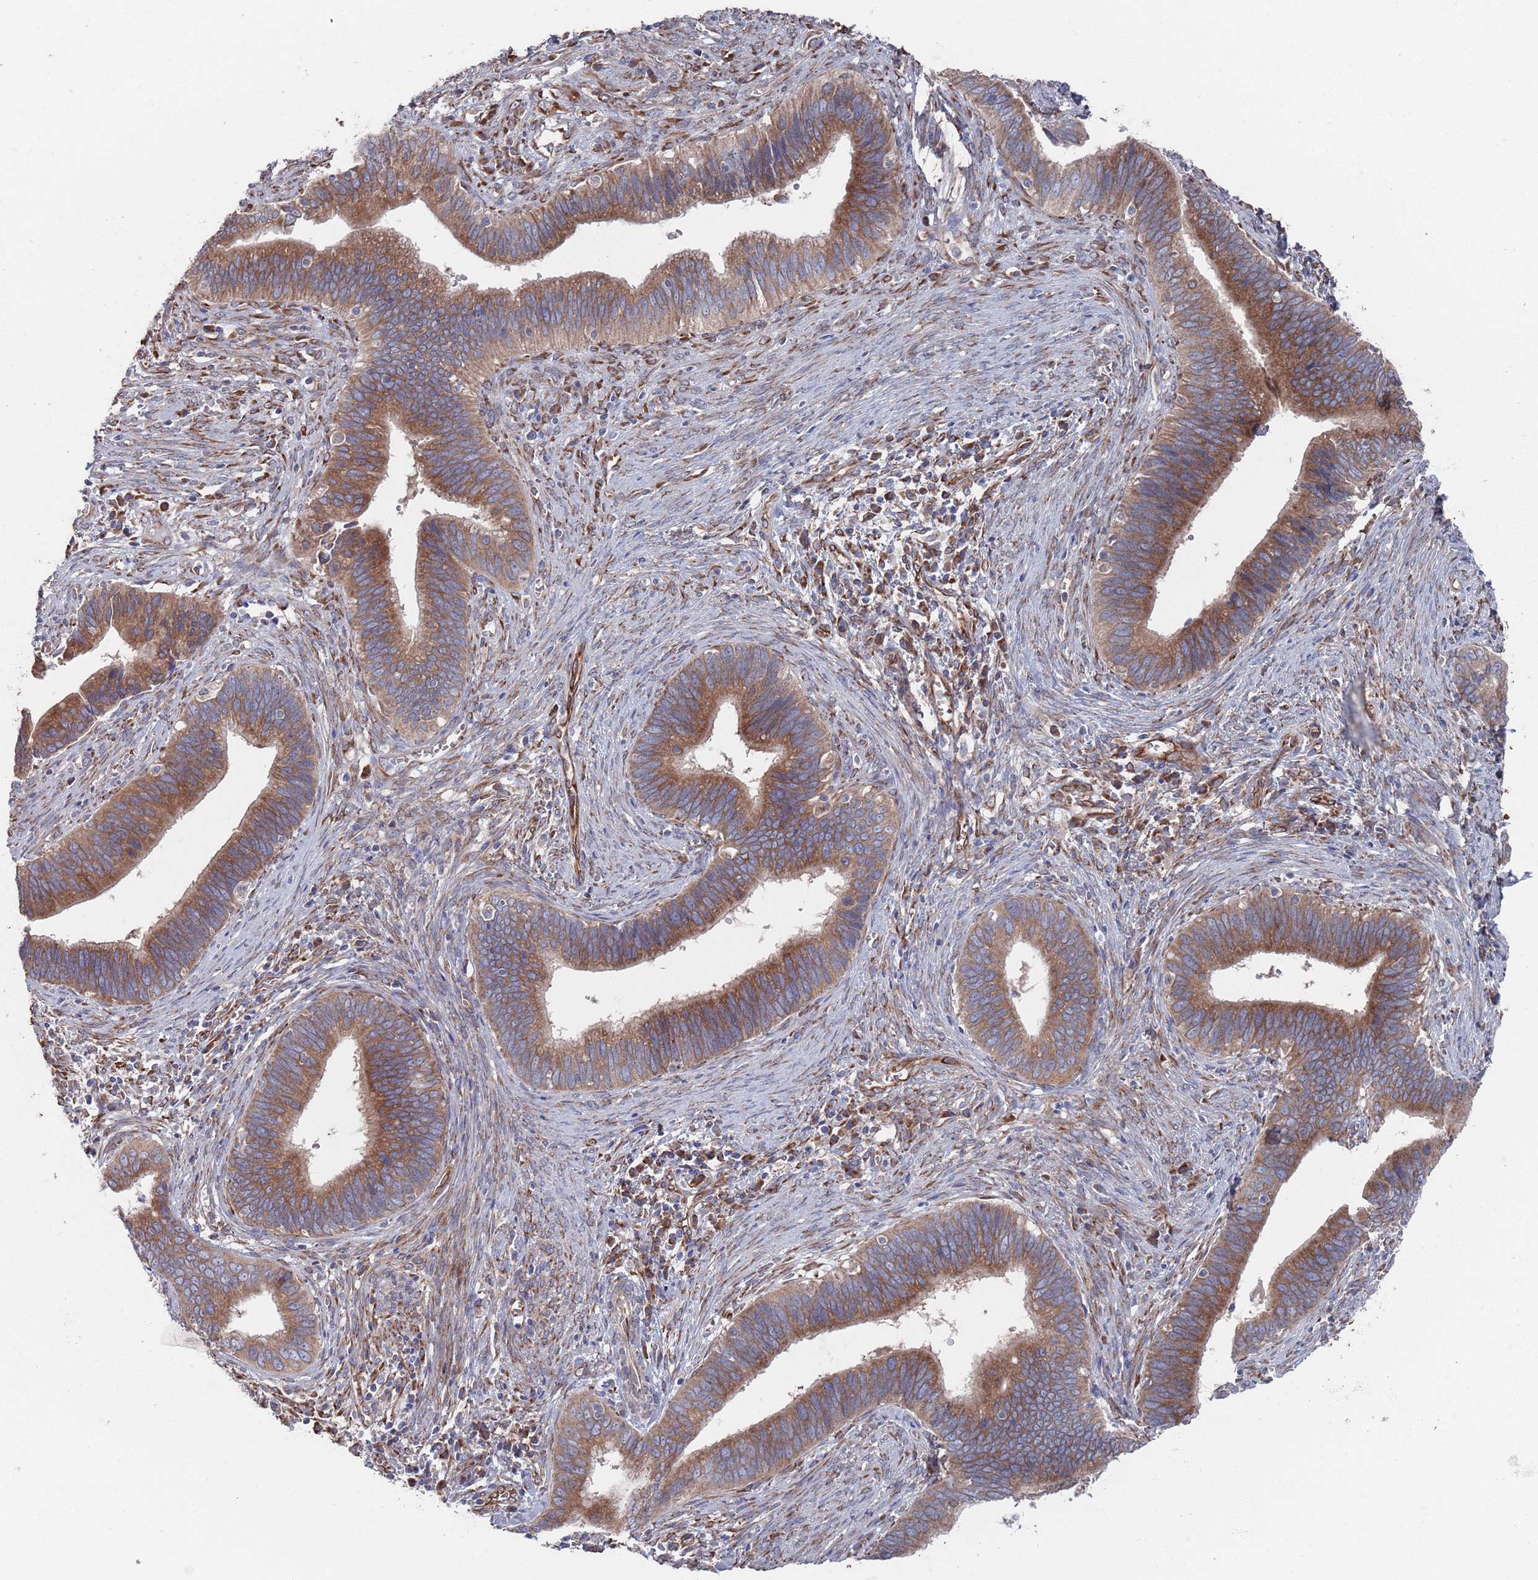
{"staining": {"intensity": "moderate", "quantity": ">75%", "location": "cytoplasmic/membranous"}, "tissue": "cervical cancer", "cell_type": "Tumor cells", "image_type": "cancer", "snomed": [{"axis": "morphology", "description": "Adenocarcinoma, NOS"}, {"axis": "topography", "description": "Cervix"}], "caption": "Cervical adenocarcinoma tissue demonstrates moderate cytoplasmic/membranous positivity in approximately >75% of tumor cells", "gene": "CCDC106", "patient": {"sex": "female", "age": 42}}